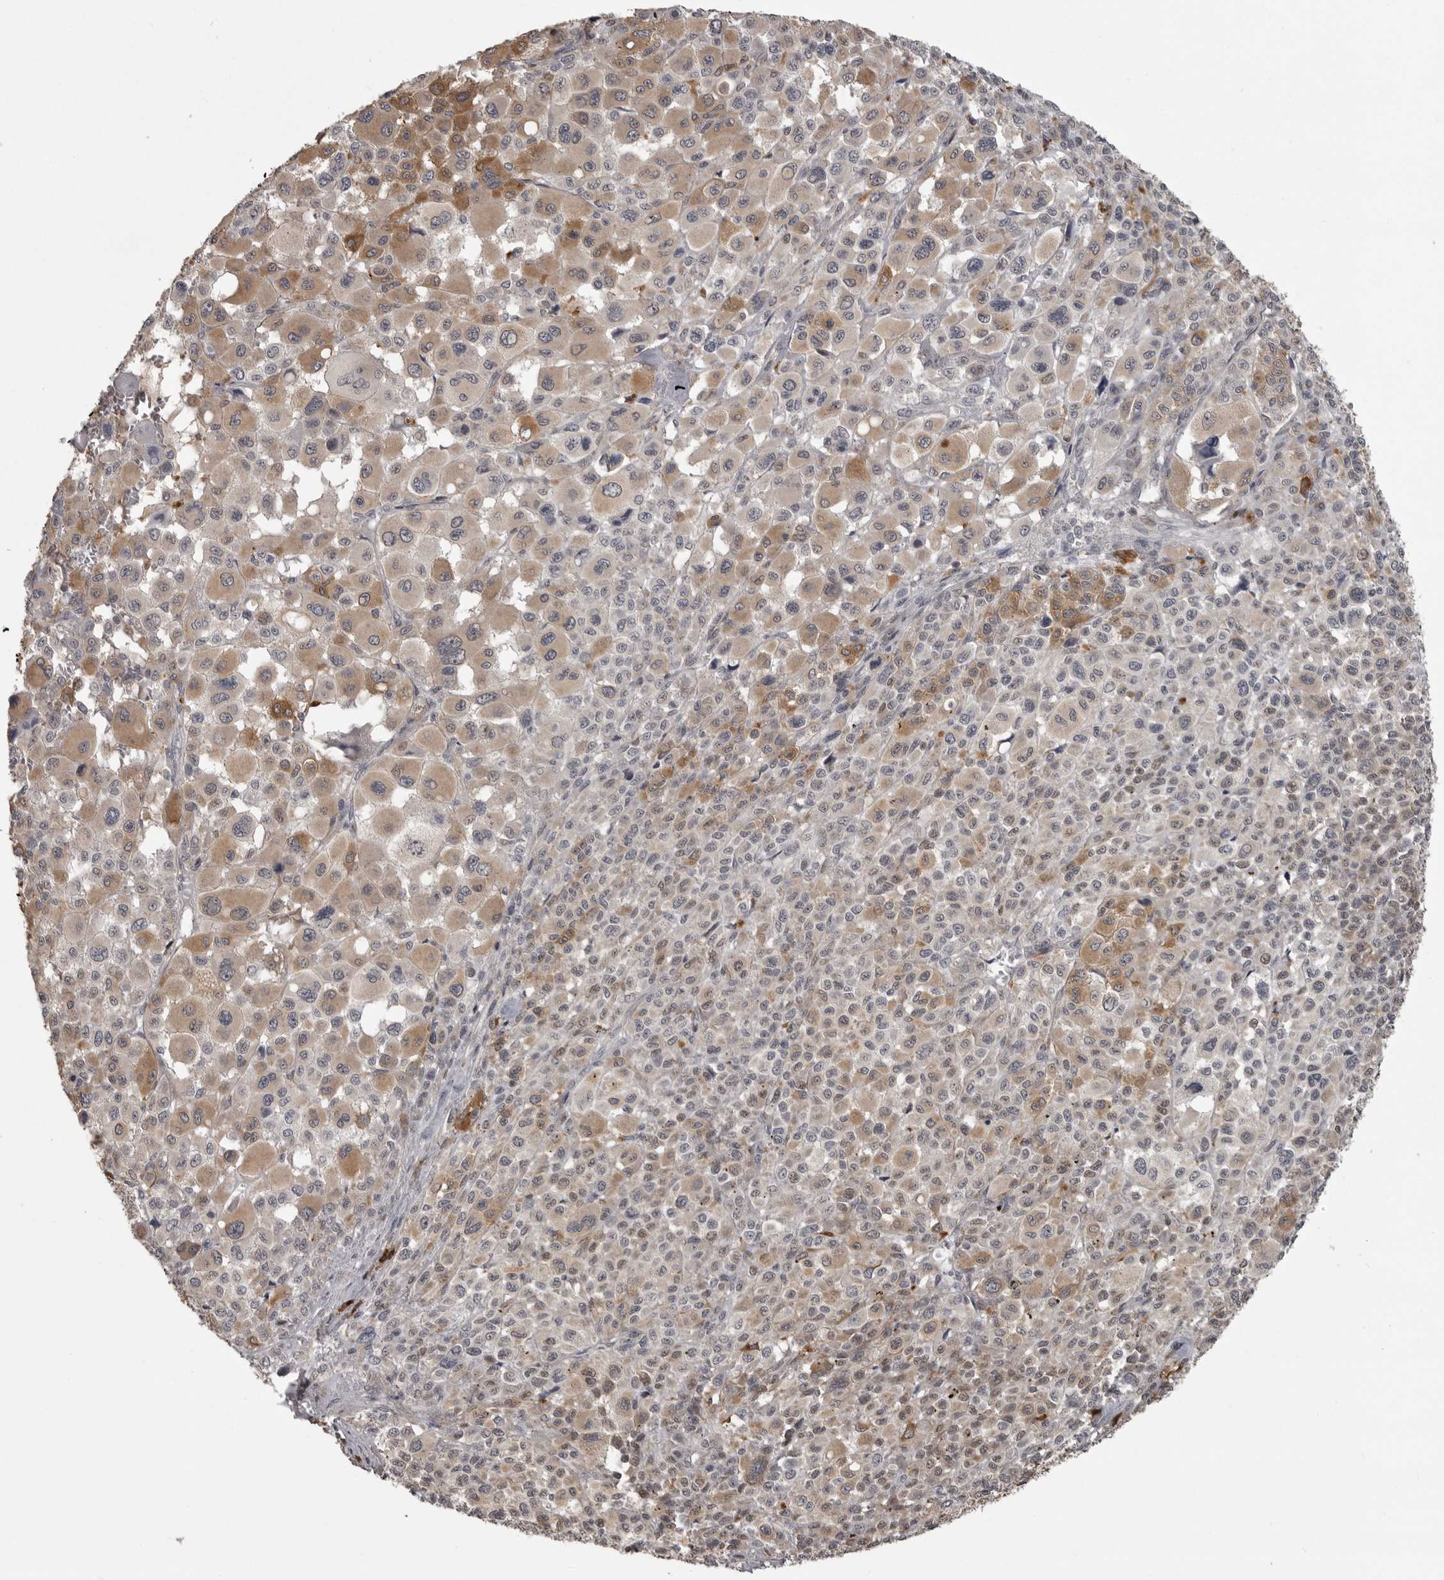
{"staining": {"intensity": "moderate", "quantity": "25%-75%", "location": "cytoplasmic/membranous"}, "tissue": "melanoma", "cell_type": "Tumor cells", "image_type": "cancer", "snomed": [{"axis": "morphology", "description": "Malignant melanoma, Metastatic site"}, {"axis": "topography", "description": "Skin"}], "caption": "Protein positivity by immunohistochemistry (IHC) shows moderate cytoplasmic/membranous positivity in approximately 25%-75% of tumor cells in malignant melanoma (metastatic site).", "gene": "SNX16", "patient": {"sex": "female", "age": 74}}